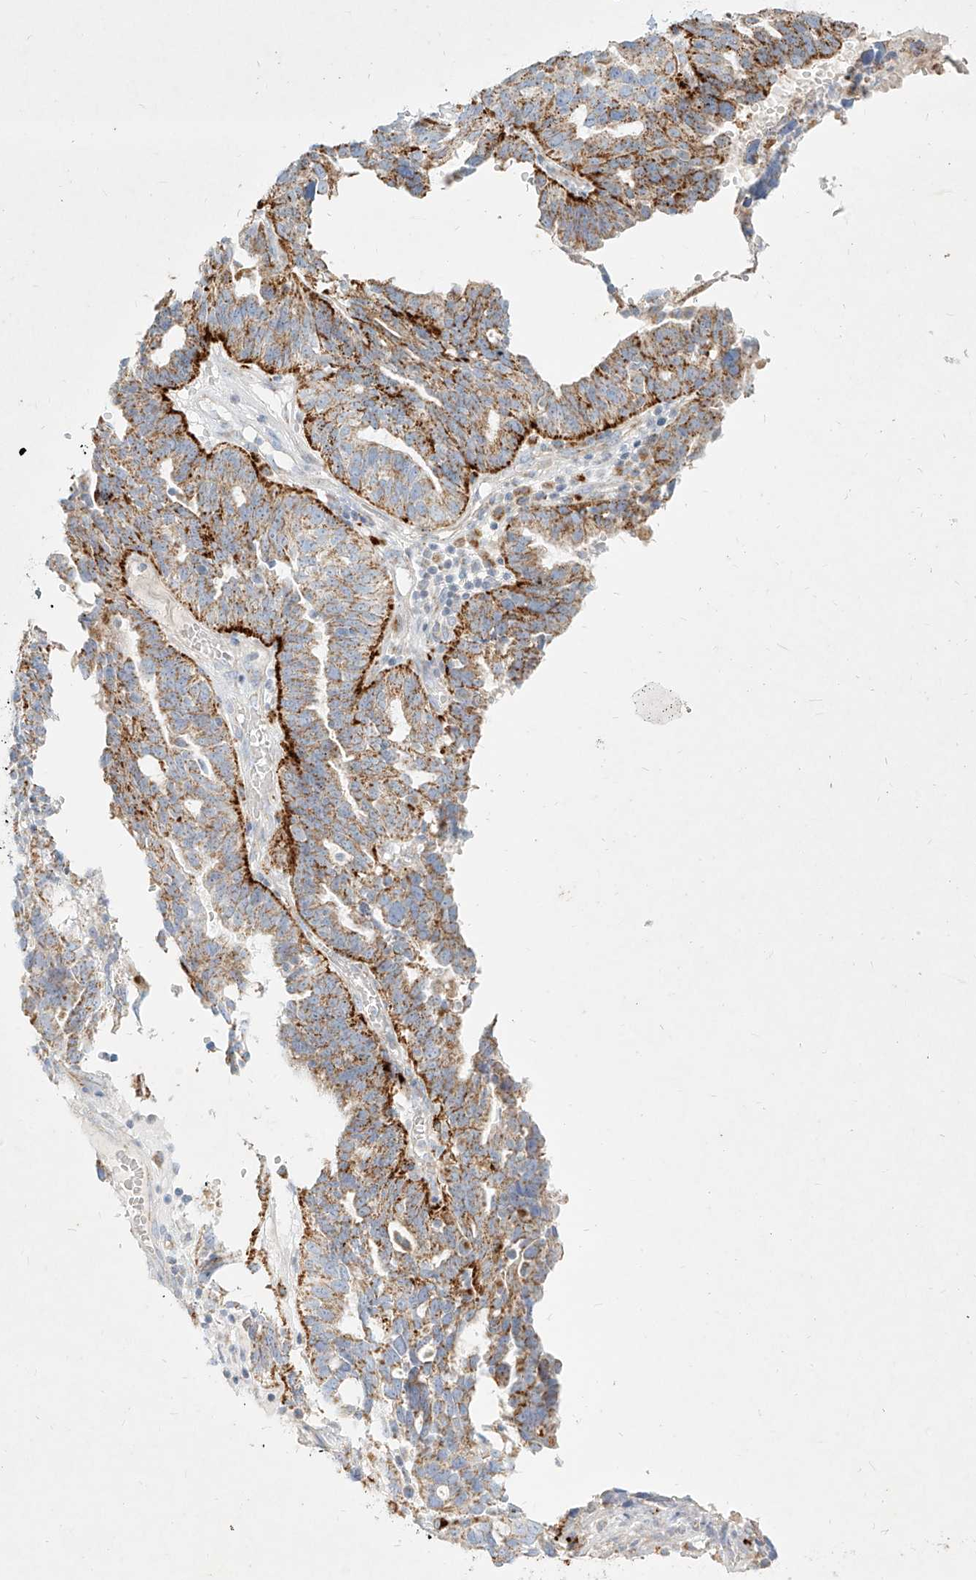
{"staining": {"intensity": "moderate", "quantity": "25%-75%", "location": "cytoplasmic/membranous"}, "tissue": "ovarian cancer", "cell_type": "Tumor cells", "image_type": "cancer", "snomed": [{"axis": "morphology", "description": "Cystadenocarcinoma, serous, NOS"}, {"axis": "topography", "description": "Ovary"}], "caption": "A medium amount of moderate cytoplasmic/membranous positivity is seen in approximately 25%-75% of tumor cells in ovarian cancer tissue.", "gene": "MTX2", "patient": {"sex": "female", "age": 59}}